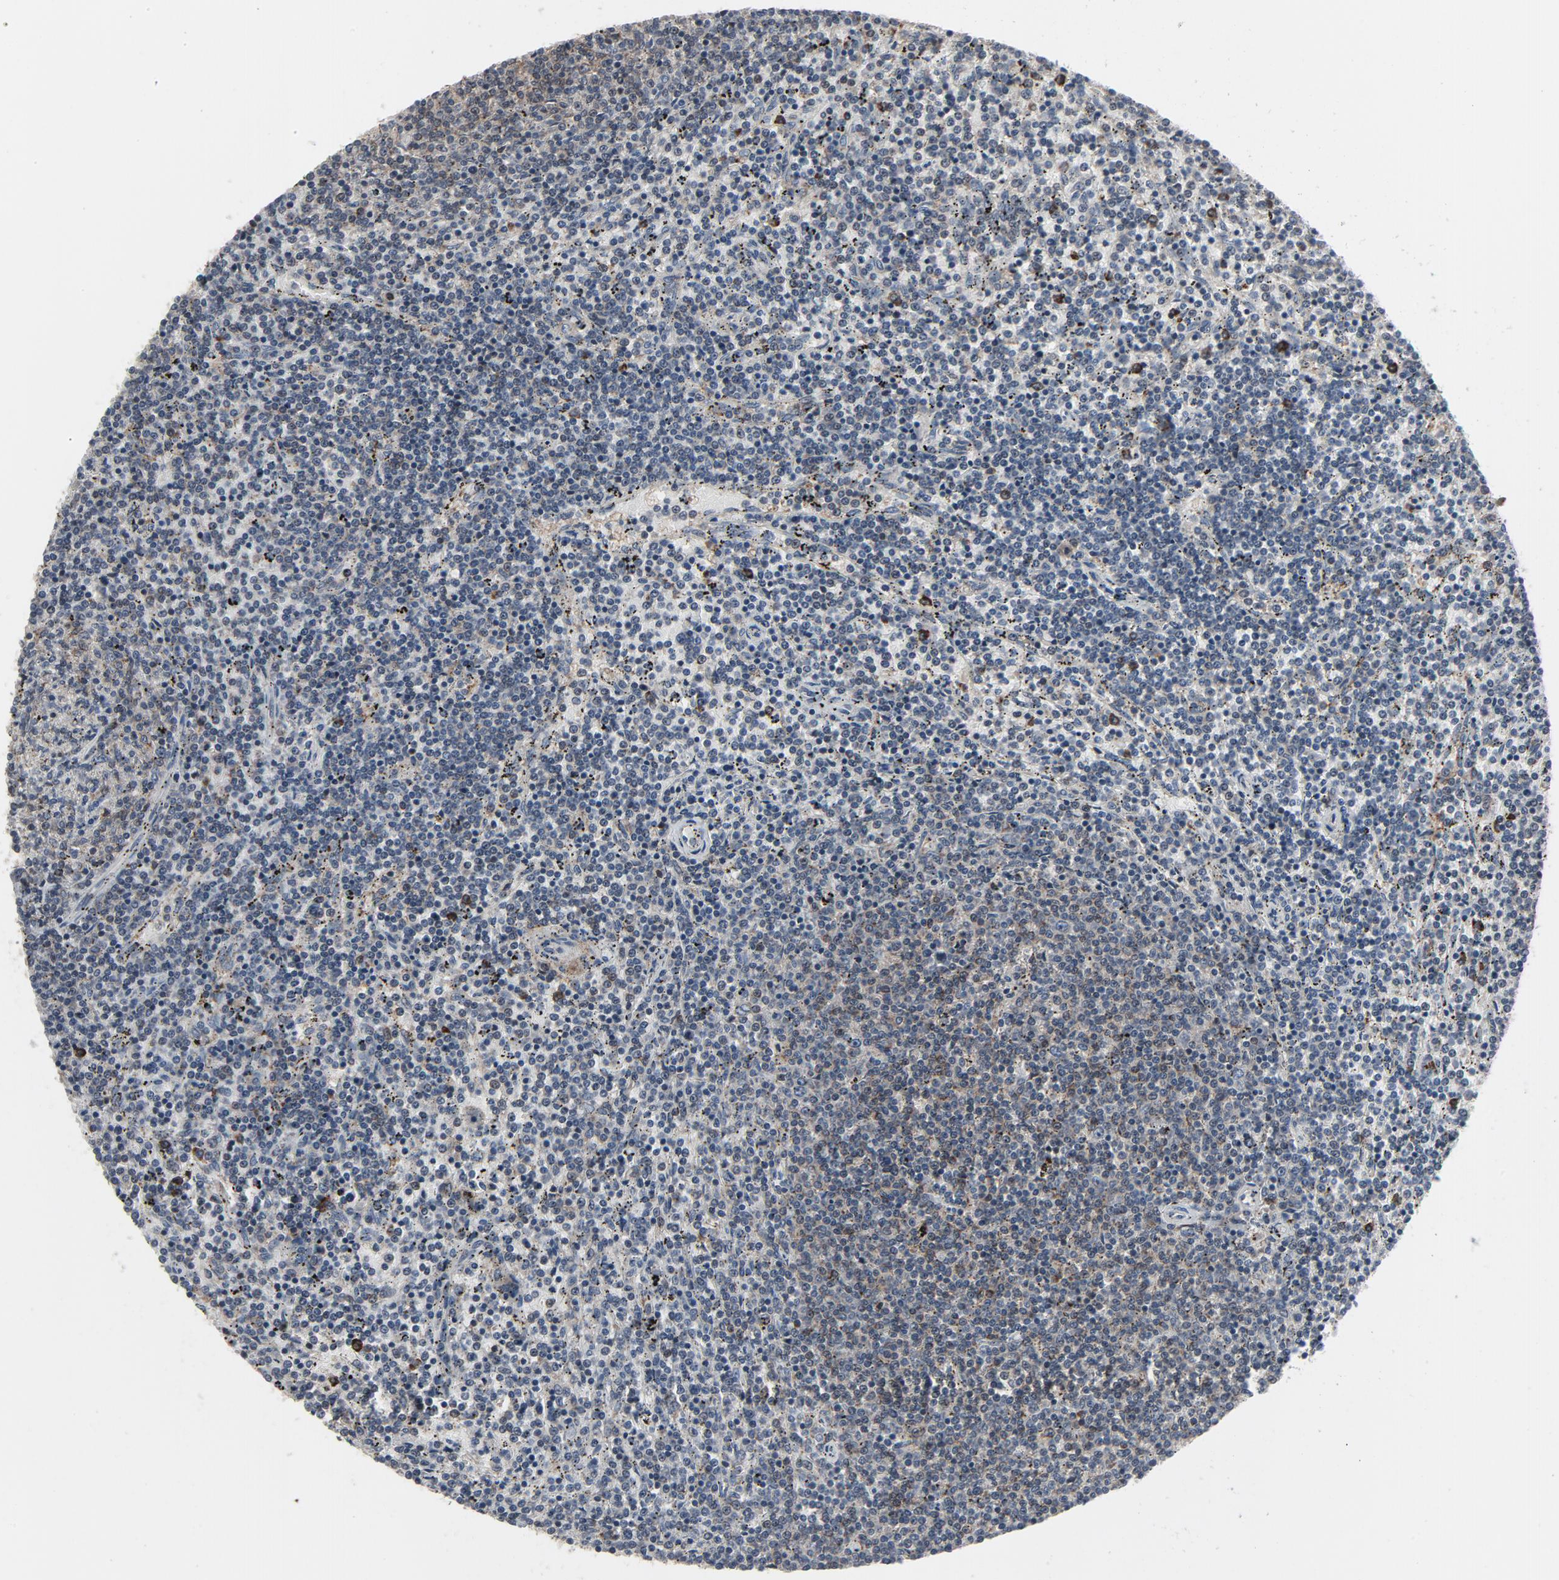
{"staining": {"intensity": "negative", "quantity": "none", "location": "none"}, "tissue": "lymphoma", "cell_type": "Tumor cells", "image_type": "cancer", "snomed": [{"axis": "morphology", "description": "Malignant lymphoma, non-Hodgkin's type, Low grade"}, {"axis": "topography", "description": "Spleen"}], "caption": "A high-resolution histopathology image shows IHC staining of malignant lymphoma, non-Hodgkin's type (low-grade), which displays no significant positivity in tumor cells.", "gene": "PDZD4", "patient": {"sex": "female", "age": 50}}